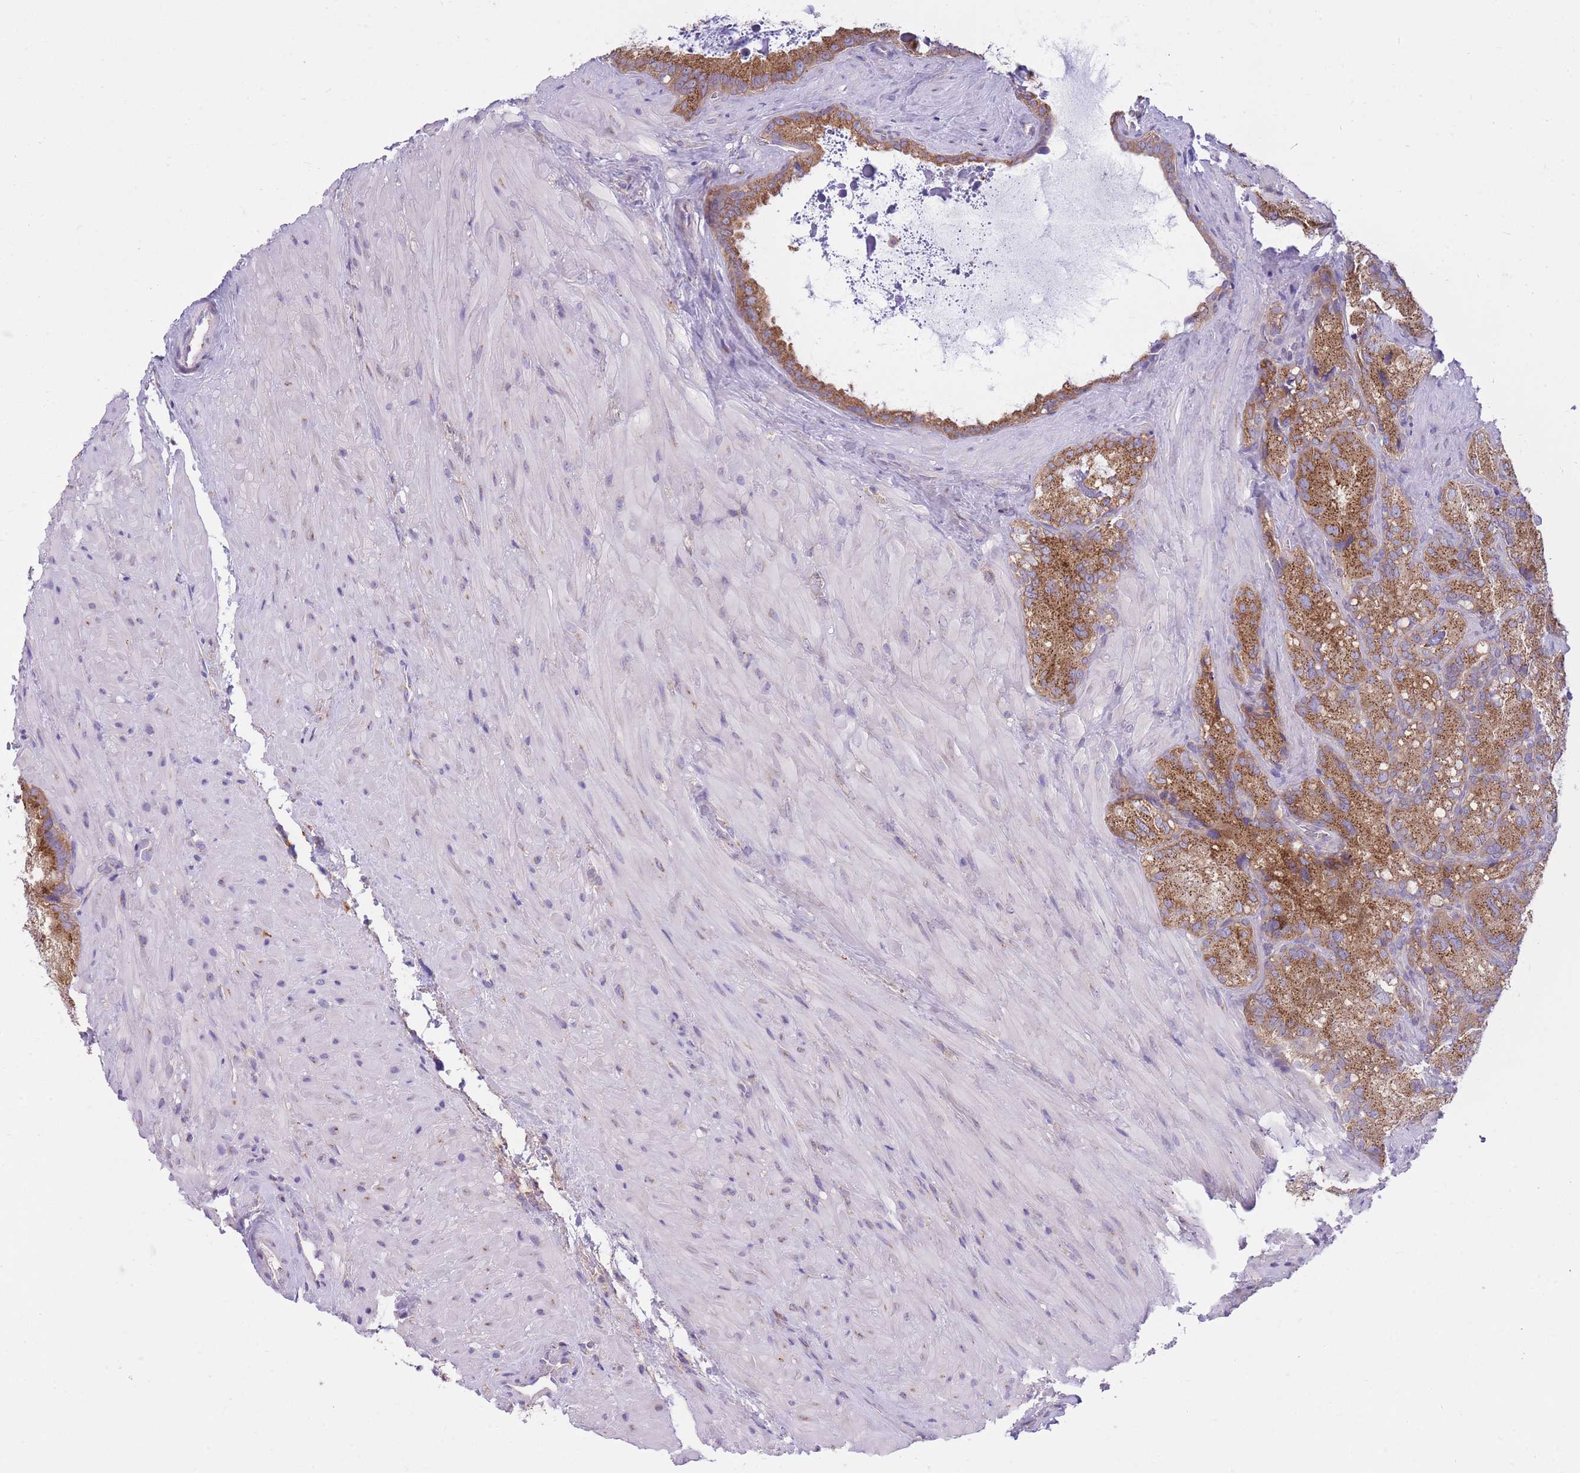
{"staining": {"intensity": "strong", "quantity": ">75%", "location": "cytoplasmic/membranous"}, "tissue": "seminal vesicle", "cell_type": "Glandular cells", "image_type": "normal", "snomed": [{"axis": "morphology", "description": "Normal tissue, NOS"}, {"axis": "topography", "description": "Seminal veicle"}], "caption": "Glandular cells display high levels of strong cytoplasmic/membranous positivity in about >75% of cells in normal seminal vesicle. (Stains: DAB (3,3'-diaminobenzidine) in brown, nuclei in blue, Microscopy: brightfield microscopy at high magnification).", "gene": "COPG1", "patient": {"sex": "male", "age": 62}}